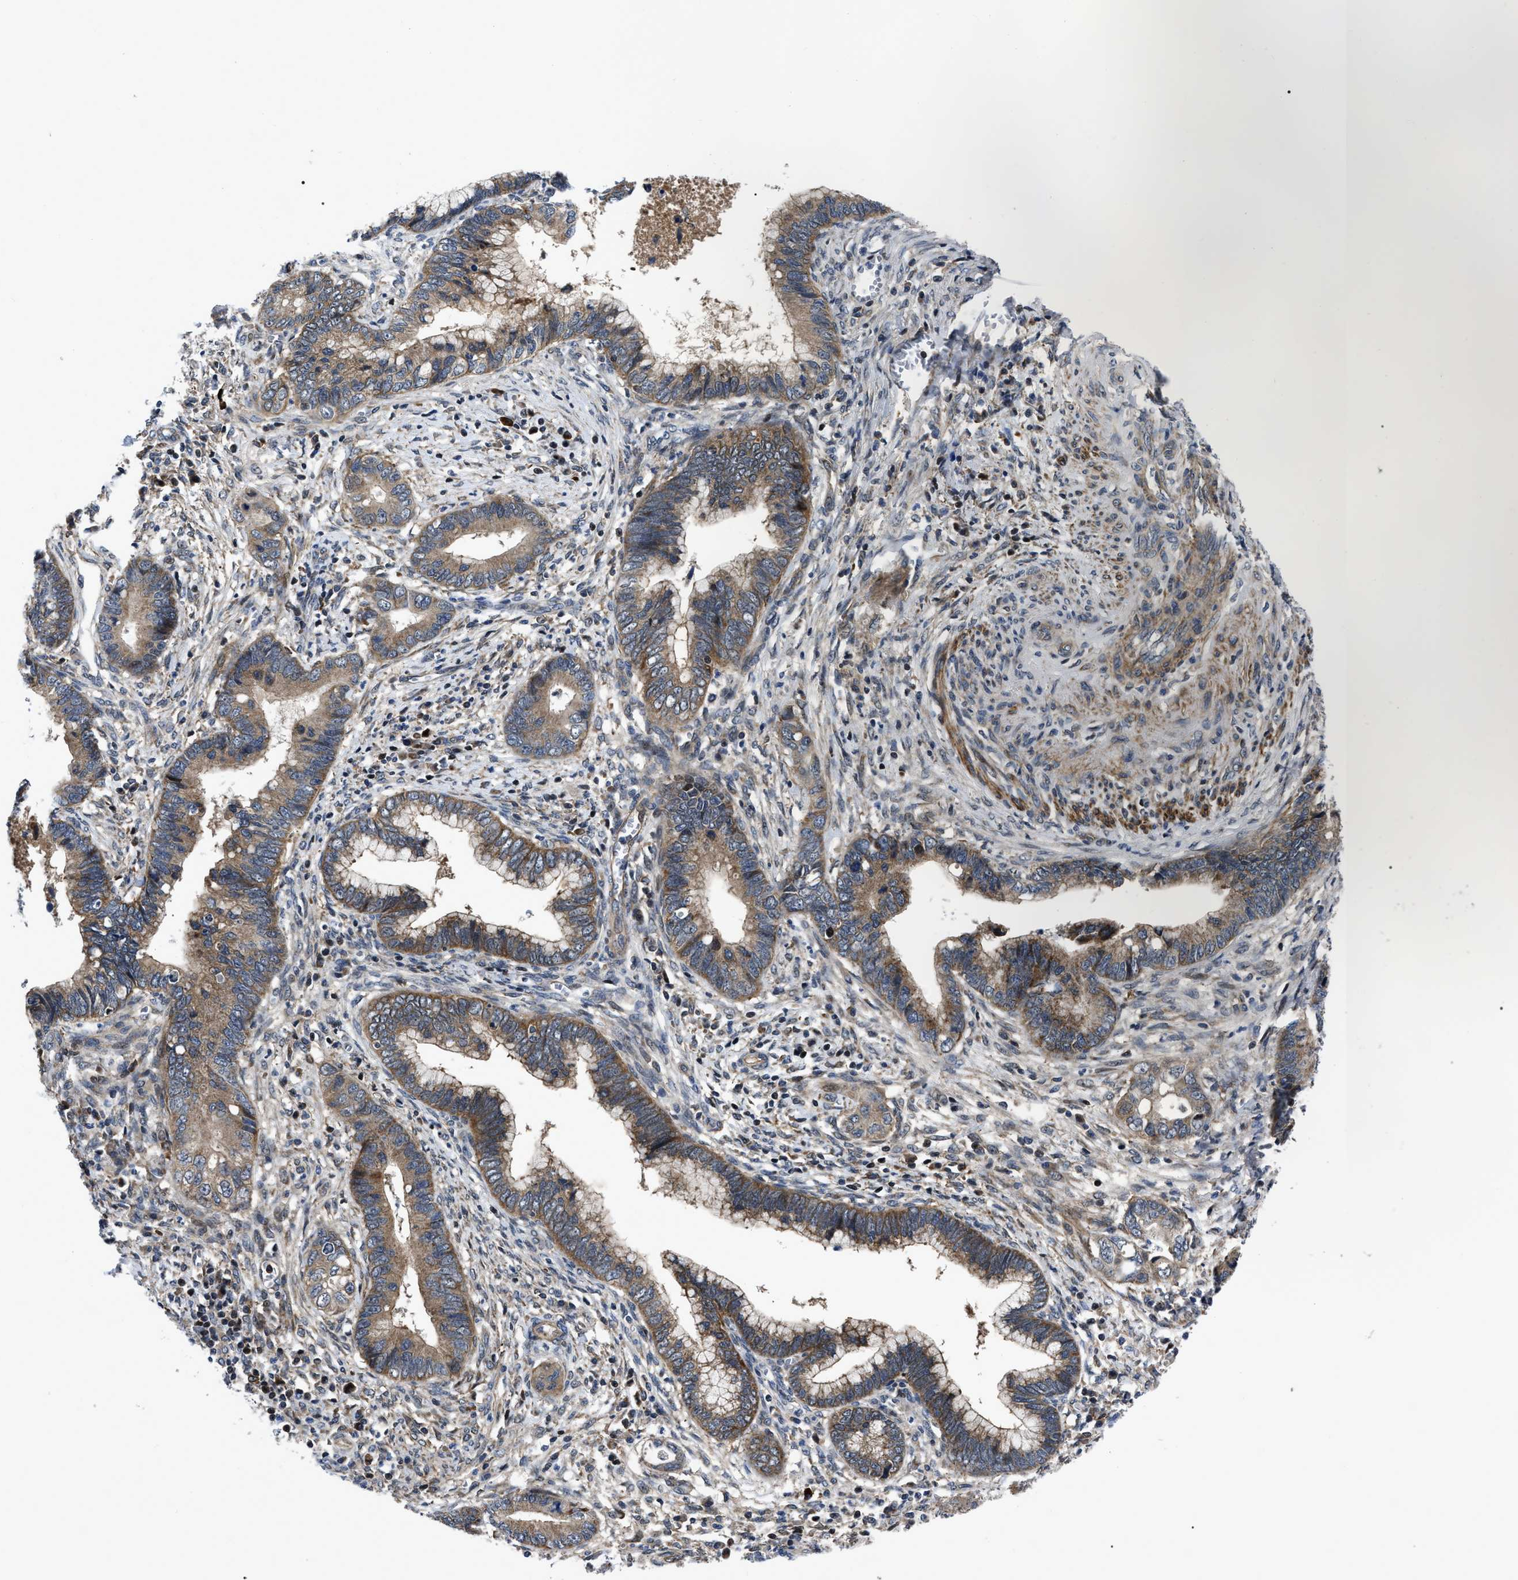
{"staining": {"intensity": "moderate", "quantity": ">75%", "location": "cytoplasmic/membranous"}, "tissue": "cervical cancer", "cell_type": "Tumor cells", "image_type": "cancer", "snomed": [{"axis": "morphology", "description": "Adenocarcinoma, NOS"}, {"axis": "topography", "description": "Cervix"}], "caption": "Cervical cancer stained for a protein (brown) exhibits moderate cytoplasmic/membranous positive expression in approximately >75% of tumor cells.", "gene": "PPWD1", "patient": {"sex": "female", "age": 44}}